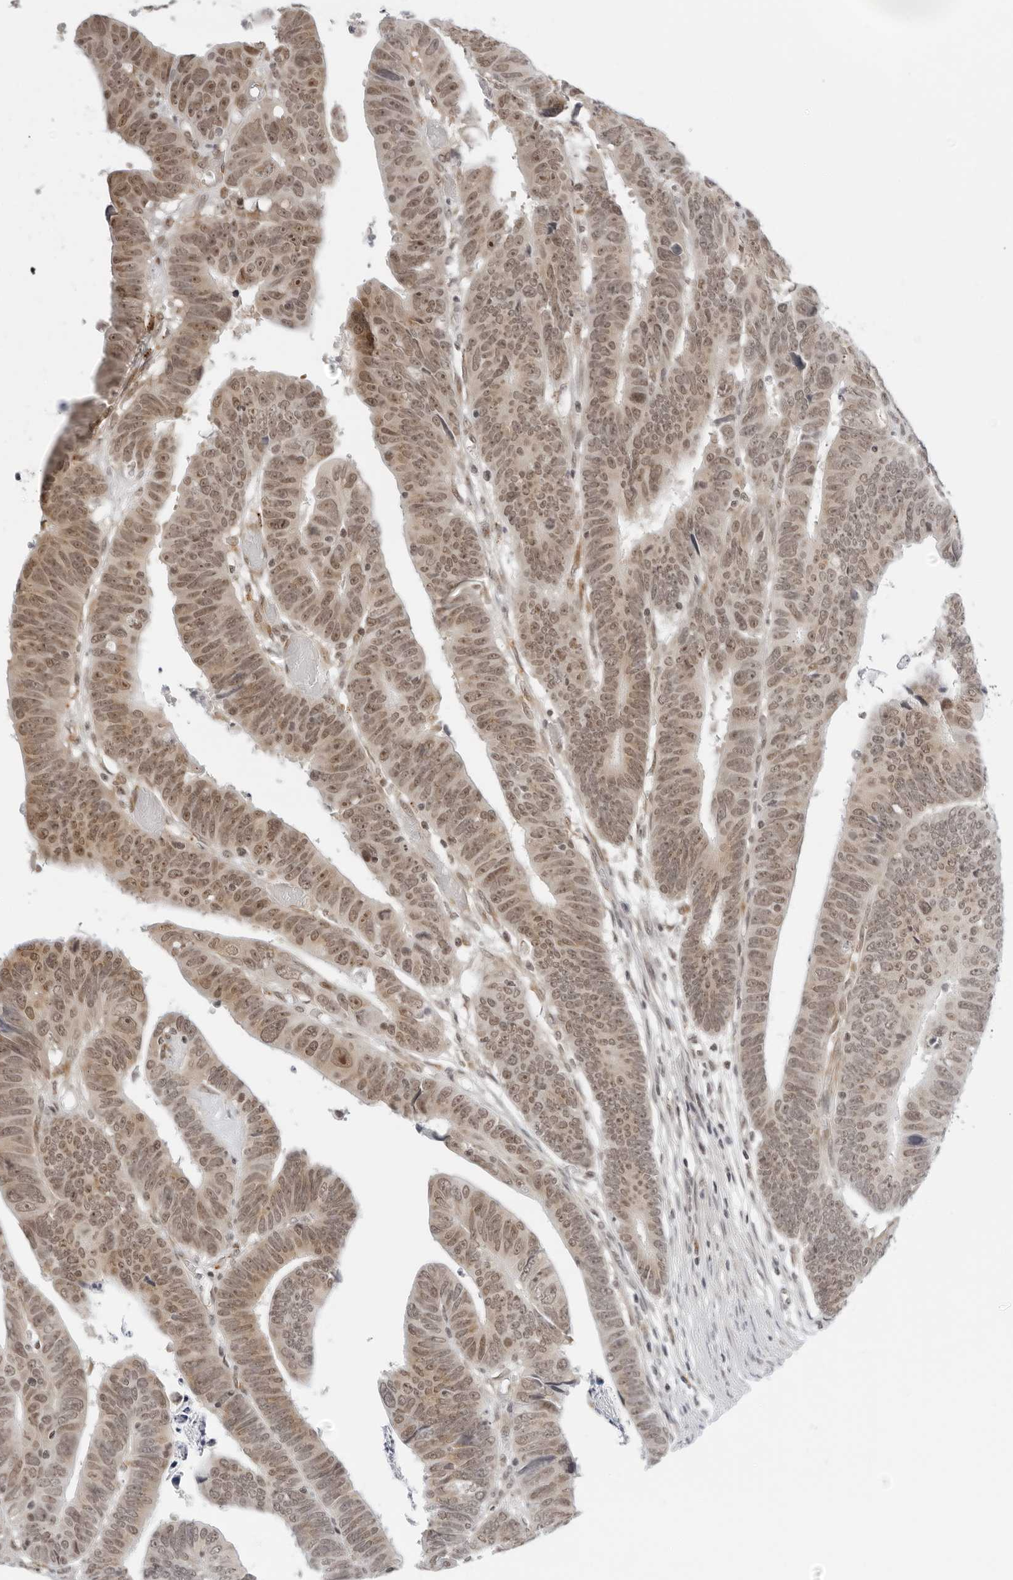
{"staining": {"intensity": "moderate", "quantity": ">75%", "location": "nuclear"}, "tissue": "colorectal cancer", "cell_type": "Tumor cells", "image_type": "cancer", "snomed": [{"axis": "morphology", "description": "Adenocarcinoma, NOS"}, {"axis": "topography", "description": "Rectum"}], "caption": "This histopathology image reveals colorectal adenocarcinoma stained with IHC to label a protein in brown. The nuclear of tumor cells show moderate positivity for the protein. Nuclei are counter-stained blue.", "gene": "TOX4", "patient": {"sex": "female", "age": 65}}